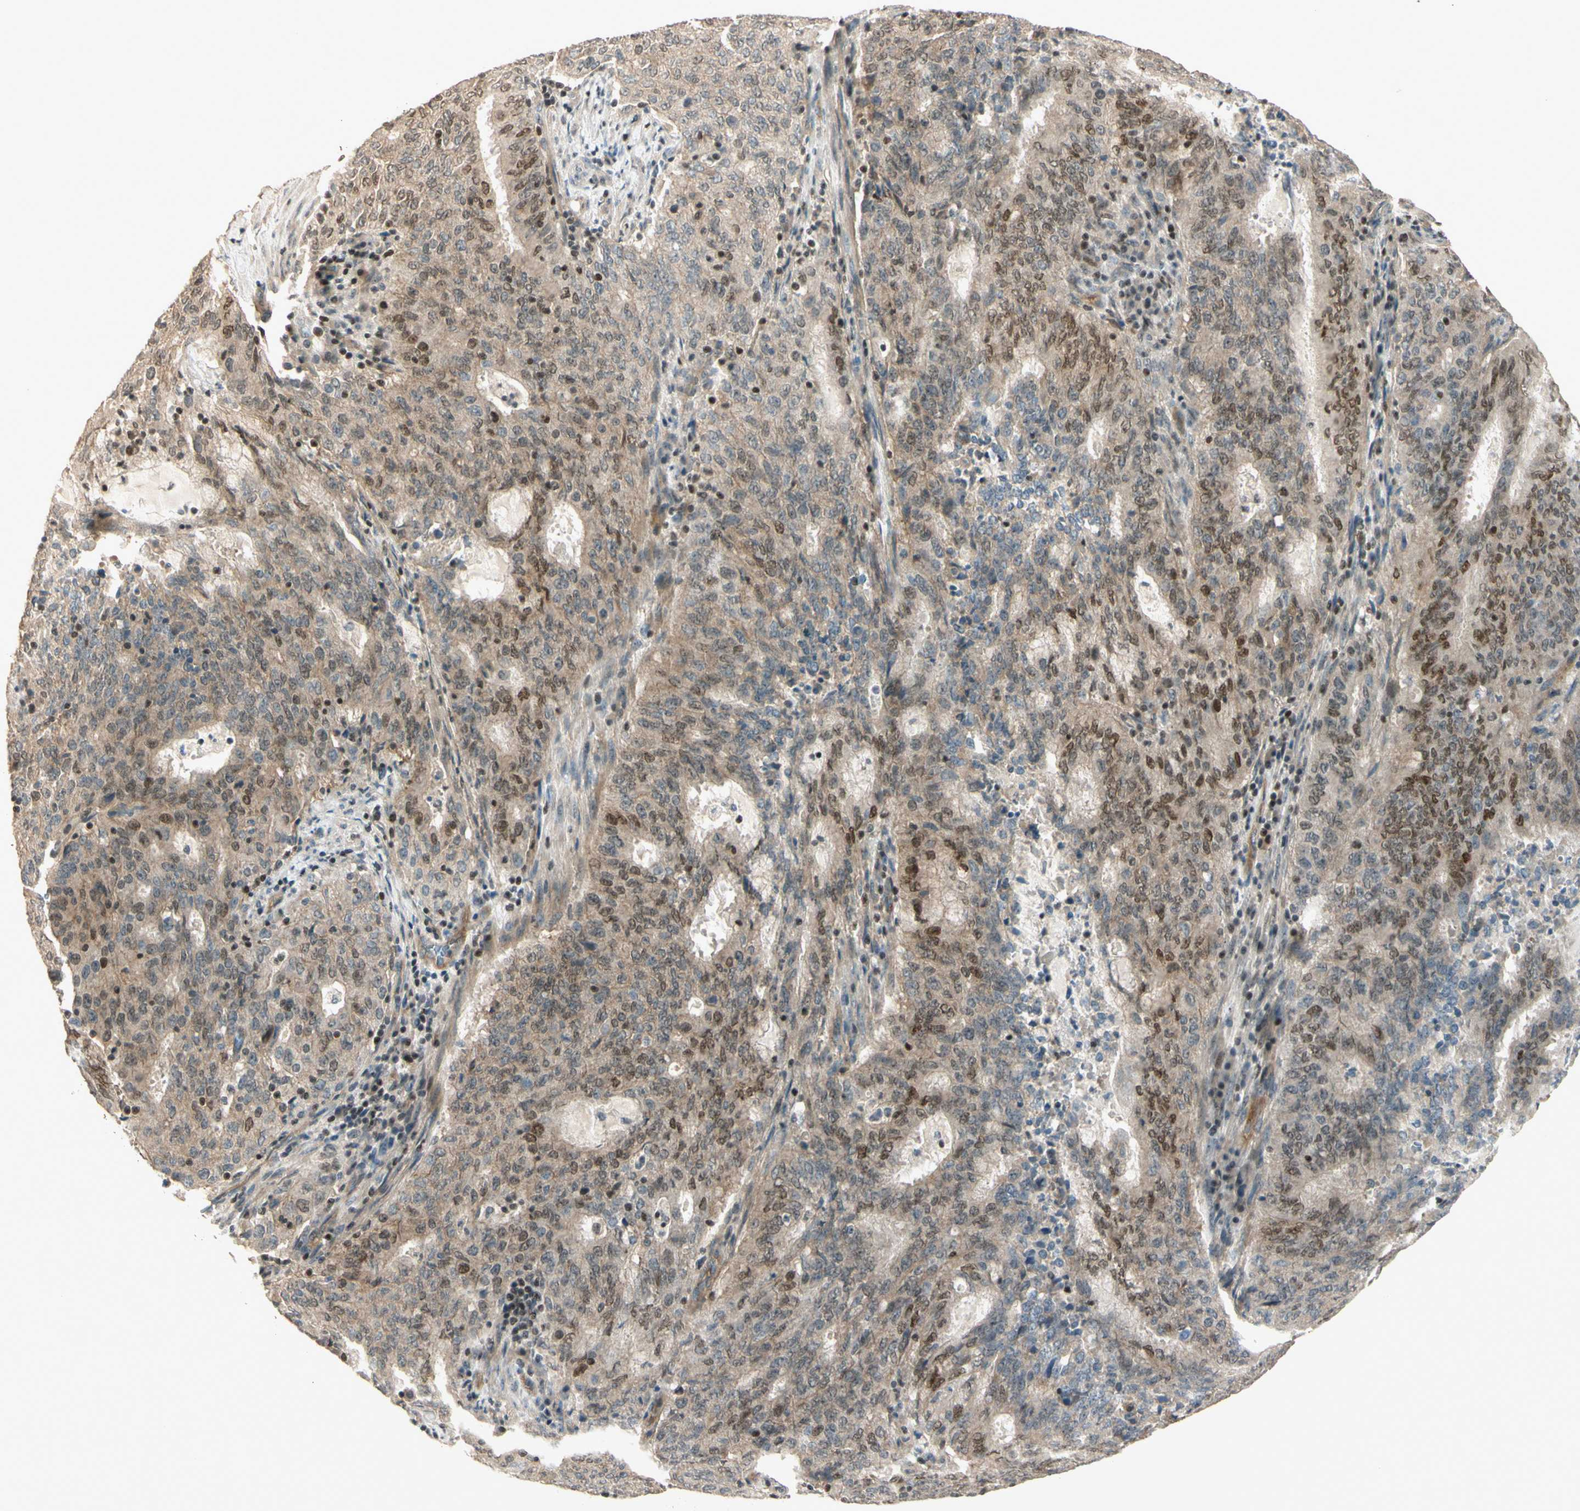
{"staining": {"intensity": "moderate", "quantity": "25%-75%", "location": "cytoplasmic/membranous,nuclear"}, "tissue": "cervical cancer", "cell_type": "Tumor cells", "image_type": "cancer", "snomed": [{"axis": "morphology", "description": "Adenocarcinoma, NOS"}, {"axis": "topography", "description": "Cervix"}], "caption": "Immunohistochemistry (DAB (3,3'-diaminobenzidine)) staining of cervical cancer (adenocarcinoma) displays moderate cytoplasmic/membranous and nuclear protein staining in about 25%-75% of tumor cells.", "gene": "NFYA", "patient": {"sex": "female", "age": 44}}